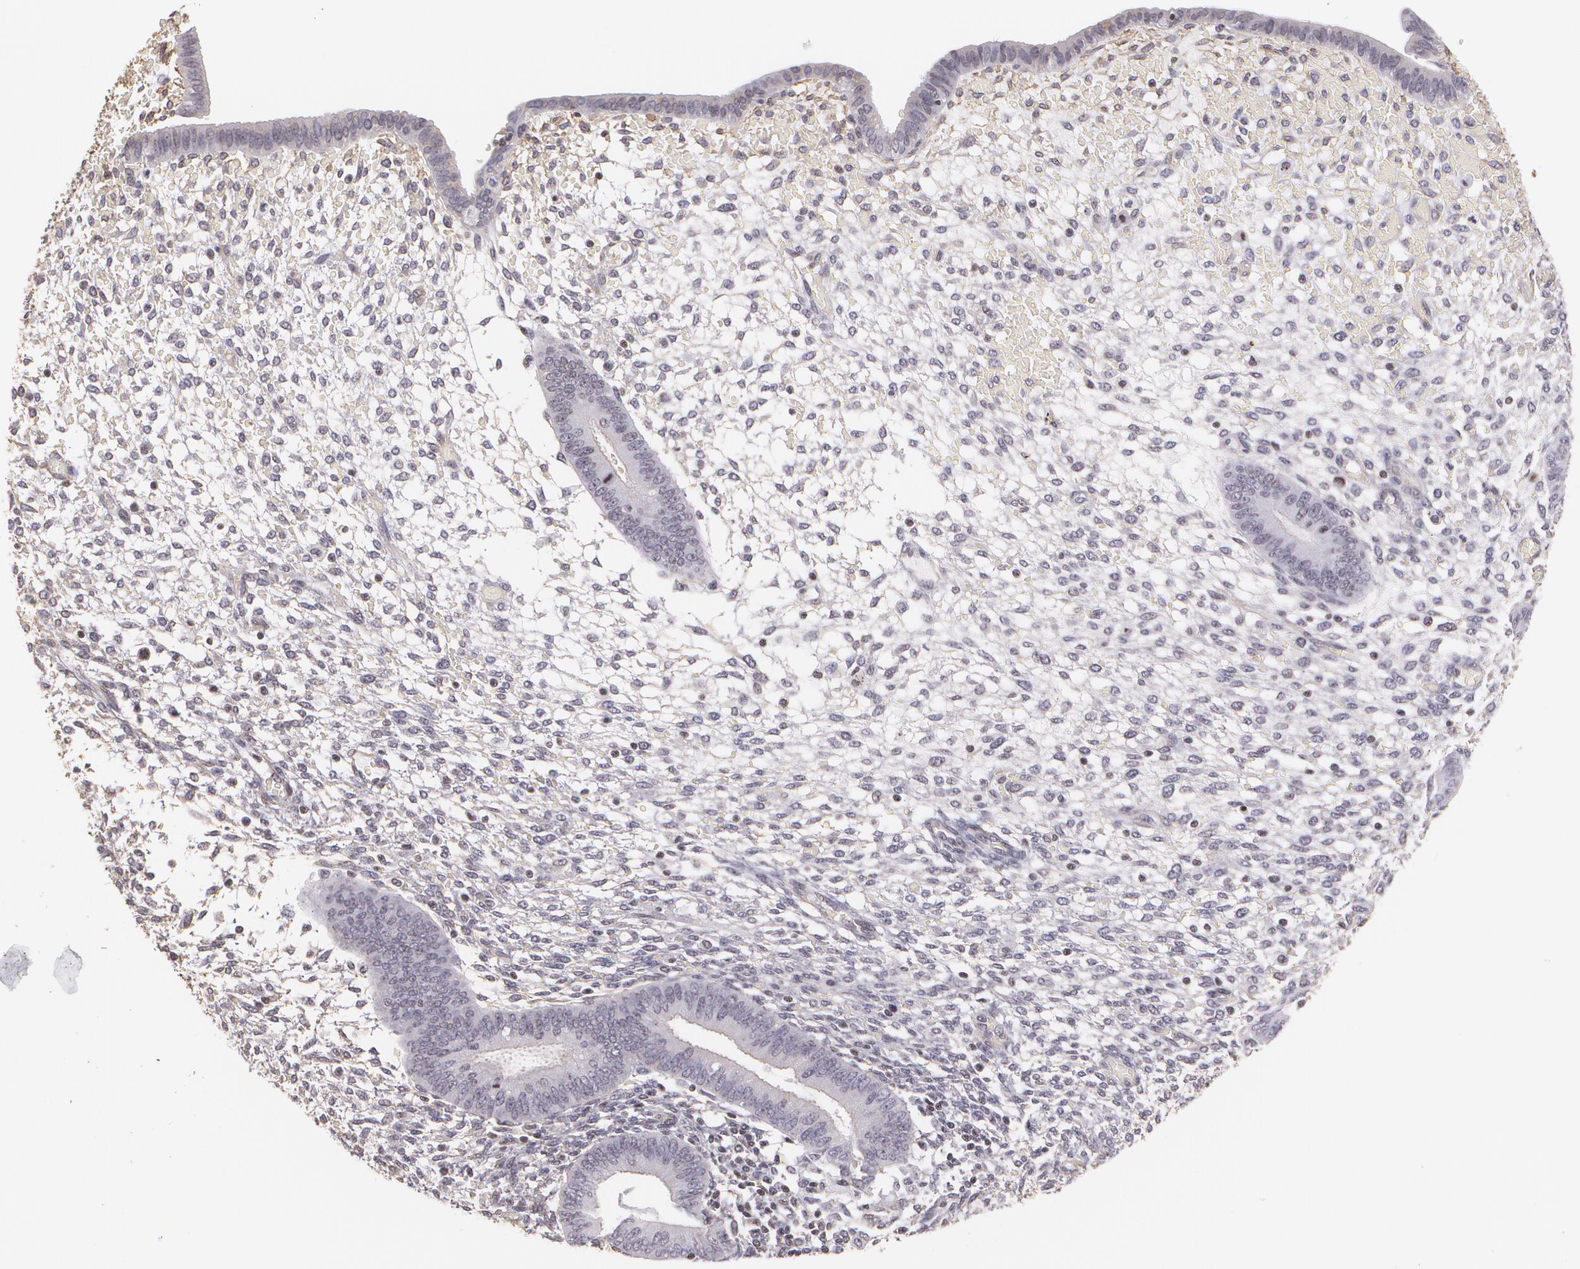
{"staining": {"intensity": "weak", "quantity": "<25%", "location": "cytoplasmic/membranous,nuclear"}, "tissue": "endometrium", "cell_type": "Cells in endometrial stroma", "image_type": "normal", "snomed": [{"axis": "morphology", "description": "Normal tissue, NOS"}, {"axis": "topography", "description": "Endometrium"}], "caption": "IHC of benign human endometrium demonstrates no positivity in cells in endometrial stroma.", "gene": "VAMP1", "patient": {"sex": "female", "age": 42}}